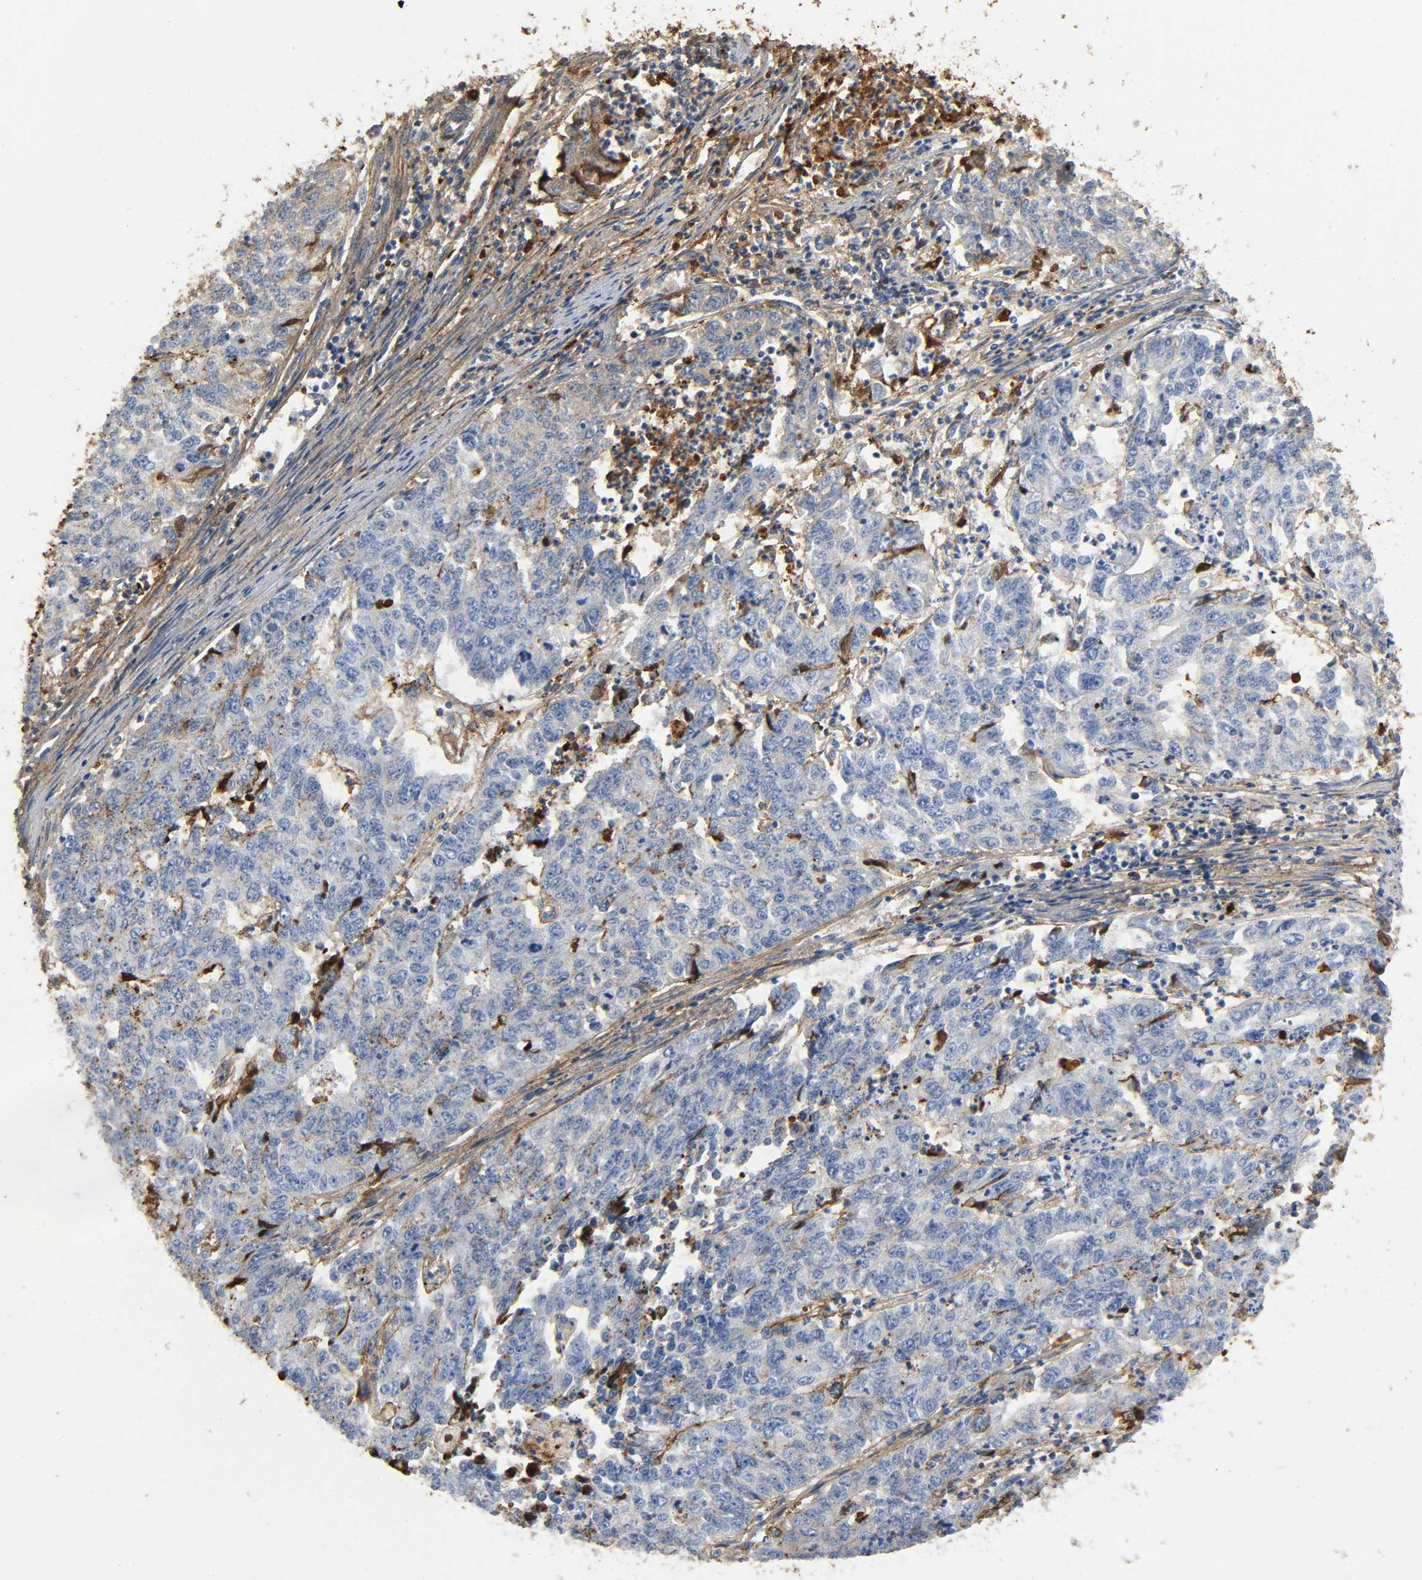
{"staining": {"intensity": "moderate", "quantity": "25%-75%", "location": "cytoplasmic/membranous"}, "tissue": "endometrial cancer", "cell_type": "Tumor cells", "image_type": "cancer", "snomed": [{"axis": "morphology", "description": "Adenocarcinoma, NOS"}, {"axis": "topography", "description": "Endometrium"}], "caption": "This micrograph demonstrates immunohistochemistry staining of endometrial cancer, with medium moderate cytoplasmic/membranous positivity in about 25%-75% of tumor cells.", "gene": "C3", "patient": {"sex": "female", "age": 42}}